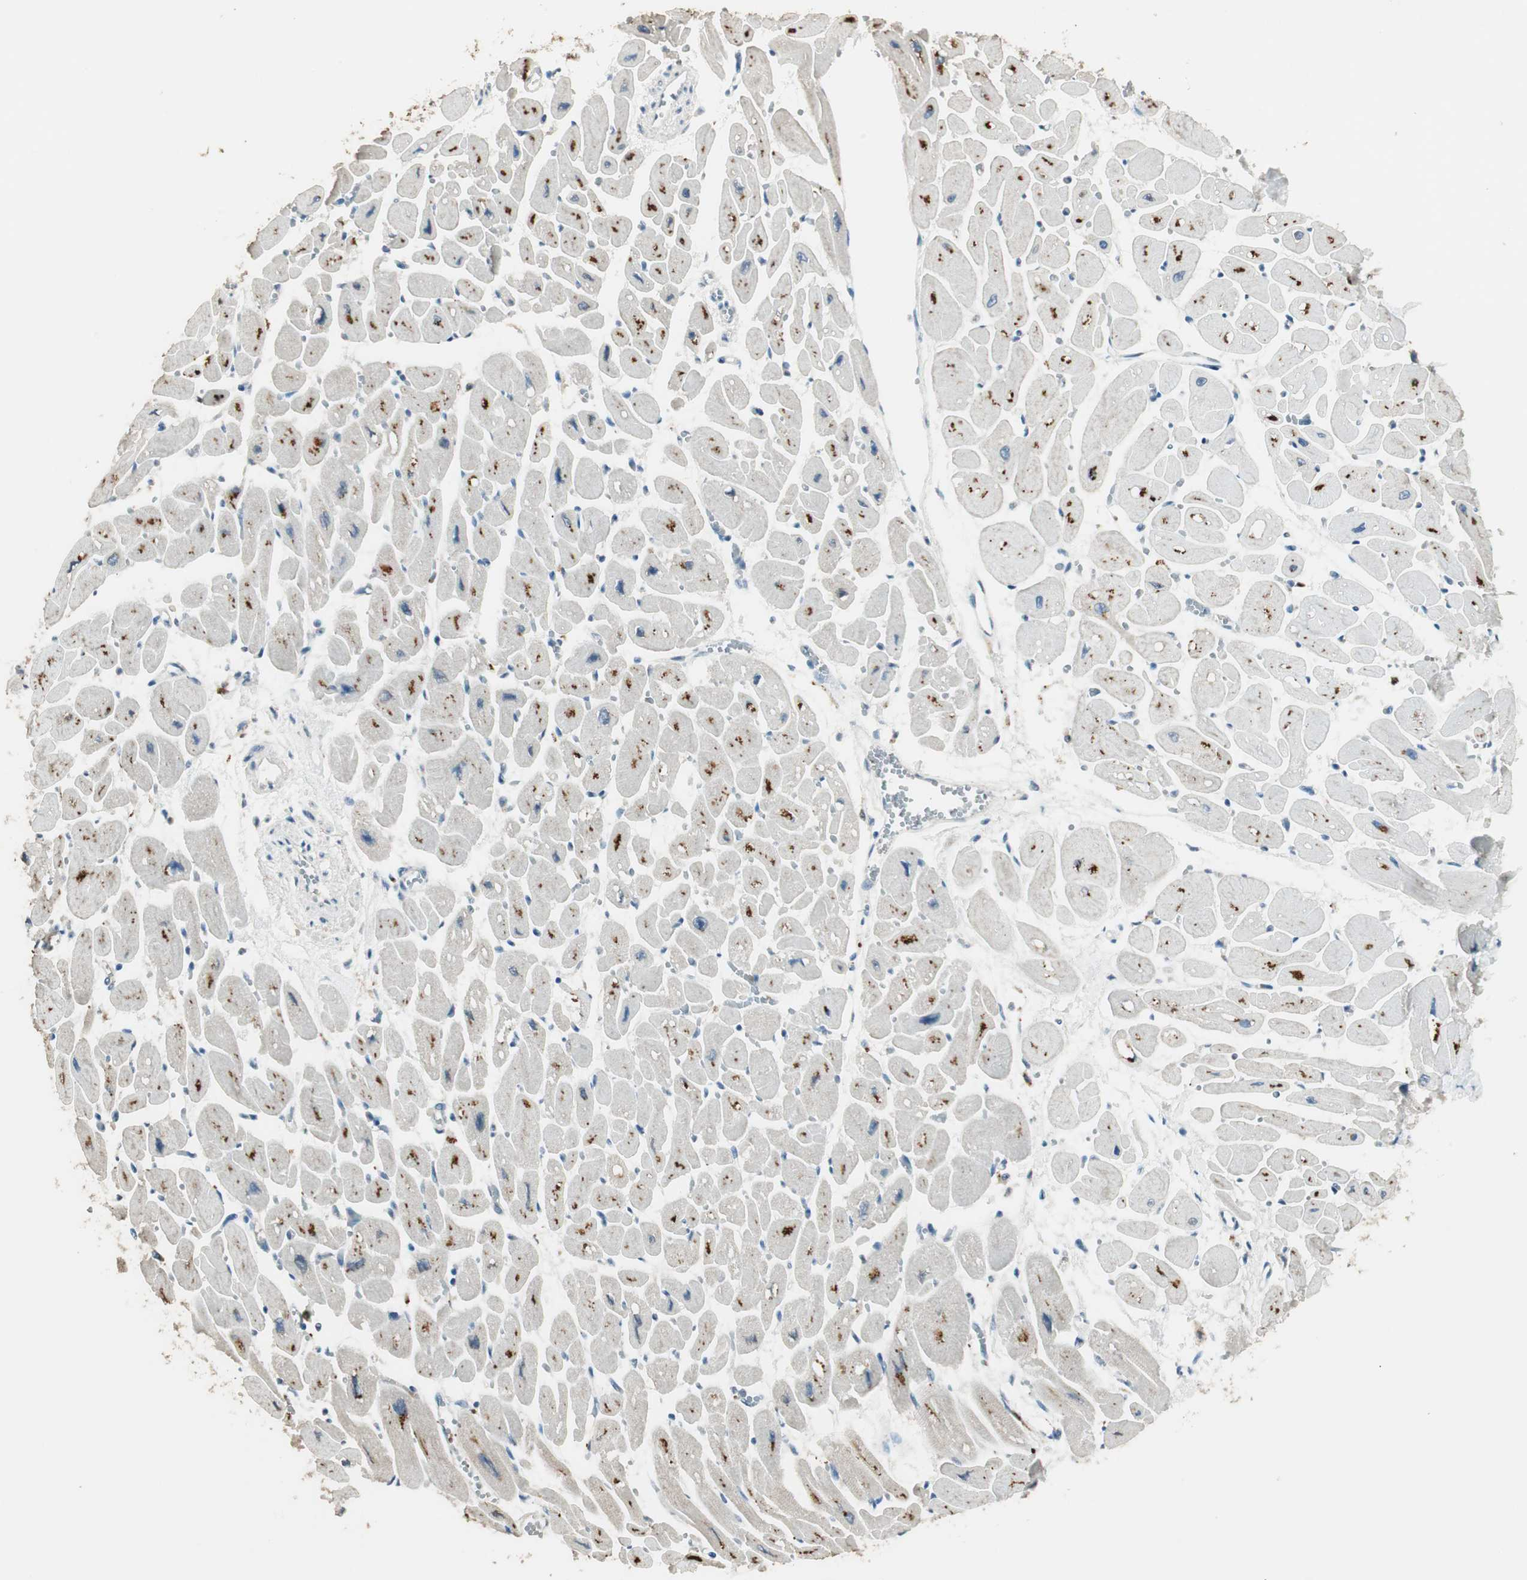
{"staining": {"intensity": "moderate", "quantity": "25%-75%", "location": "nuclear"}, "tissue": "heart muscle", "cell_type": "Cardiomyocytes", "image_type": "normal", "snomed": [{"axis": "morphology", "description": "Normal tissue, NOS"}, {"axis": "topography", "description": "Heart"}], "caption": "Immunohistochemistry histopathology image of normal heart muscle: human heart muscle stained using IHC demonstrates medium levels of moderate protein expression localized specifically in the nuclear of cardiomyocytes, appearing as a nuclear brown color.", "gene": "USP5", "patient": {"sex": "female", "age": 54}}